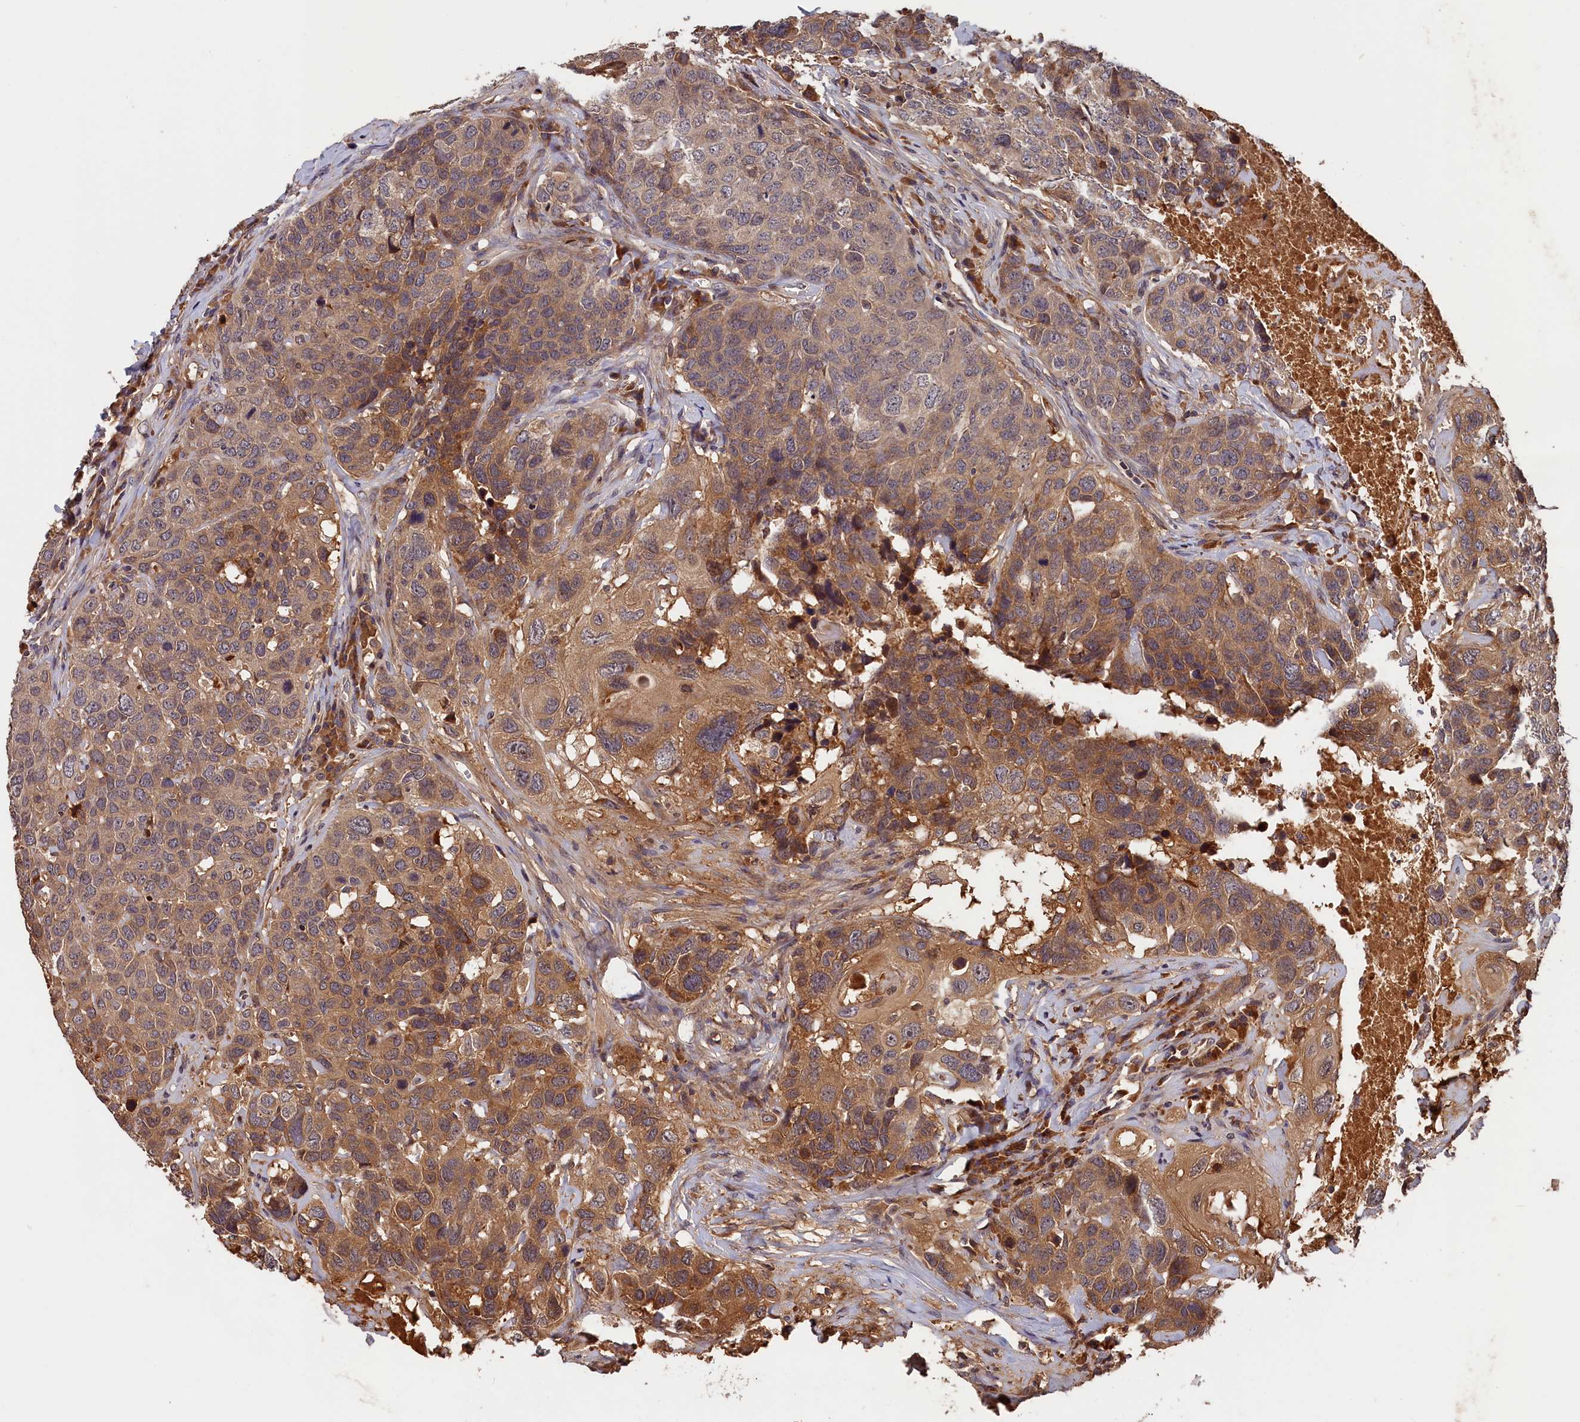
{"staining": {"intensity": "moderate", "quantity": "25%-75%", "location": "cytoplasmic/membranous"}, "tissue": "head and neck cancer", "cell_type": "Tumor cells", "image_type": "cancer", "snomed": [{"axis": "morphology", "description": "Squamous cell carcinoma, NOS"}, {"axis": "topography", "description": "Head-Neck"}], "caption": "Protein expression analysis of human squamous cell carcinoma (head and neck) reveals moderate cytoplasmic/membranous expression in approximately 25%-75% of tumor cells. The protein is shown in brown color, while the nuclei are stained blue.", "gene": "ITIH1", "patient": {"sex": "male", "age": 66}}